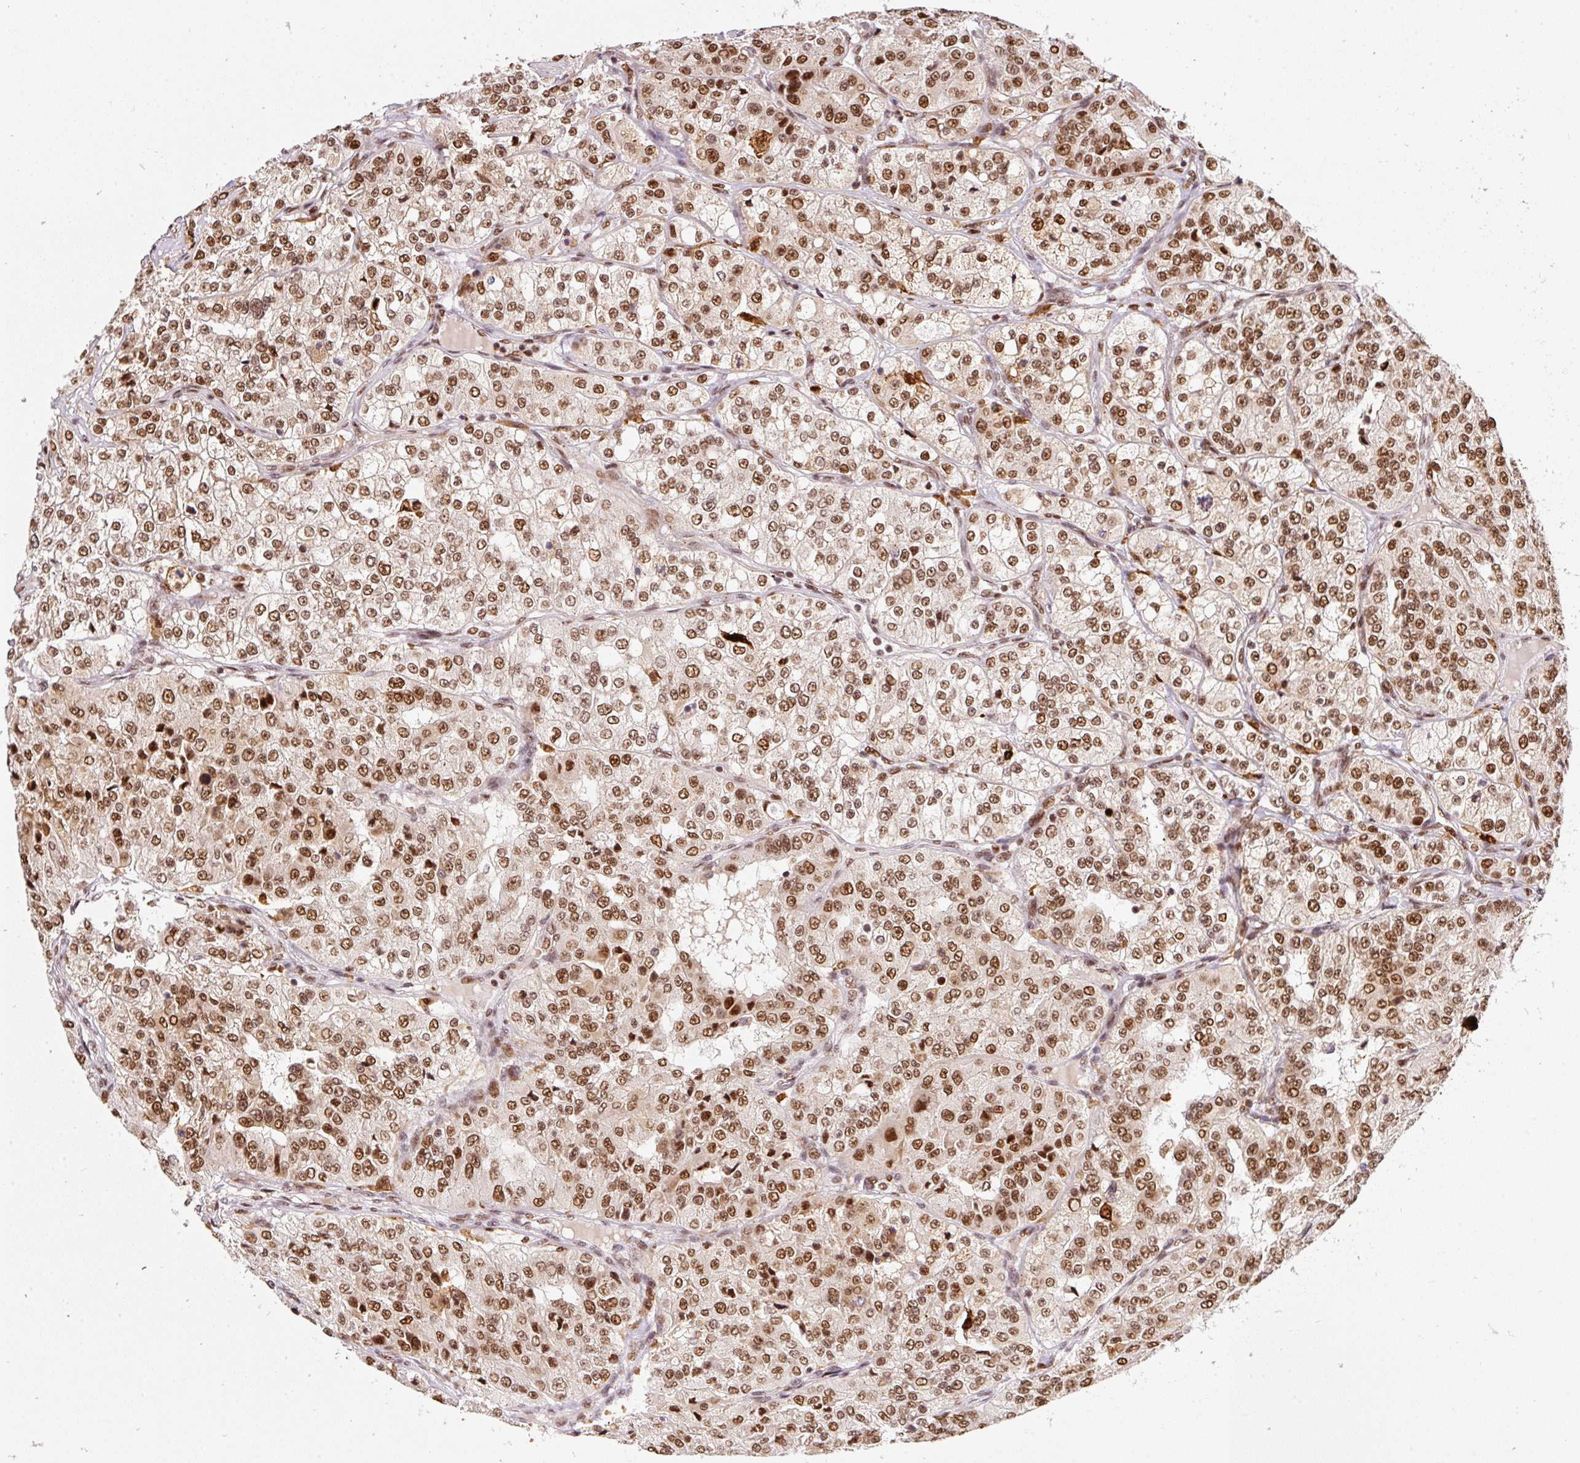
{"staining": {"intensity": "strong", "quantity": ">75%", "location": "nuclear"}, "tissue": "renal cancer", "cell_type": "Tumor cells", "image_type": "cancer", "snomed": [{"axis": "morphology", "description": "Adenocarcinoma, NOS"}, {"axis": "topography", "description": "Kidney"}], "caption": "Renal adenocarcinoma stained with a brown dye demonstrates strong nuclear positive staining in about >75% of tumor cells.", "gene": "GPR139", "patient": {"sex": "female", "age": 63}}